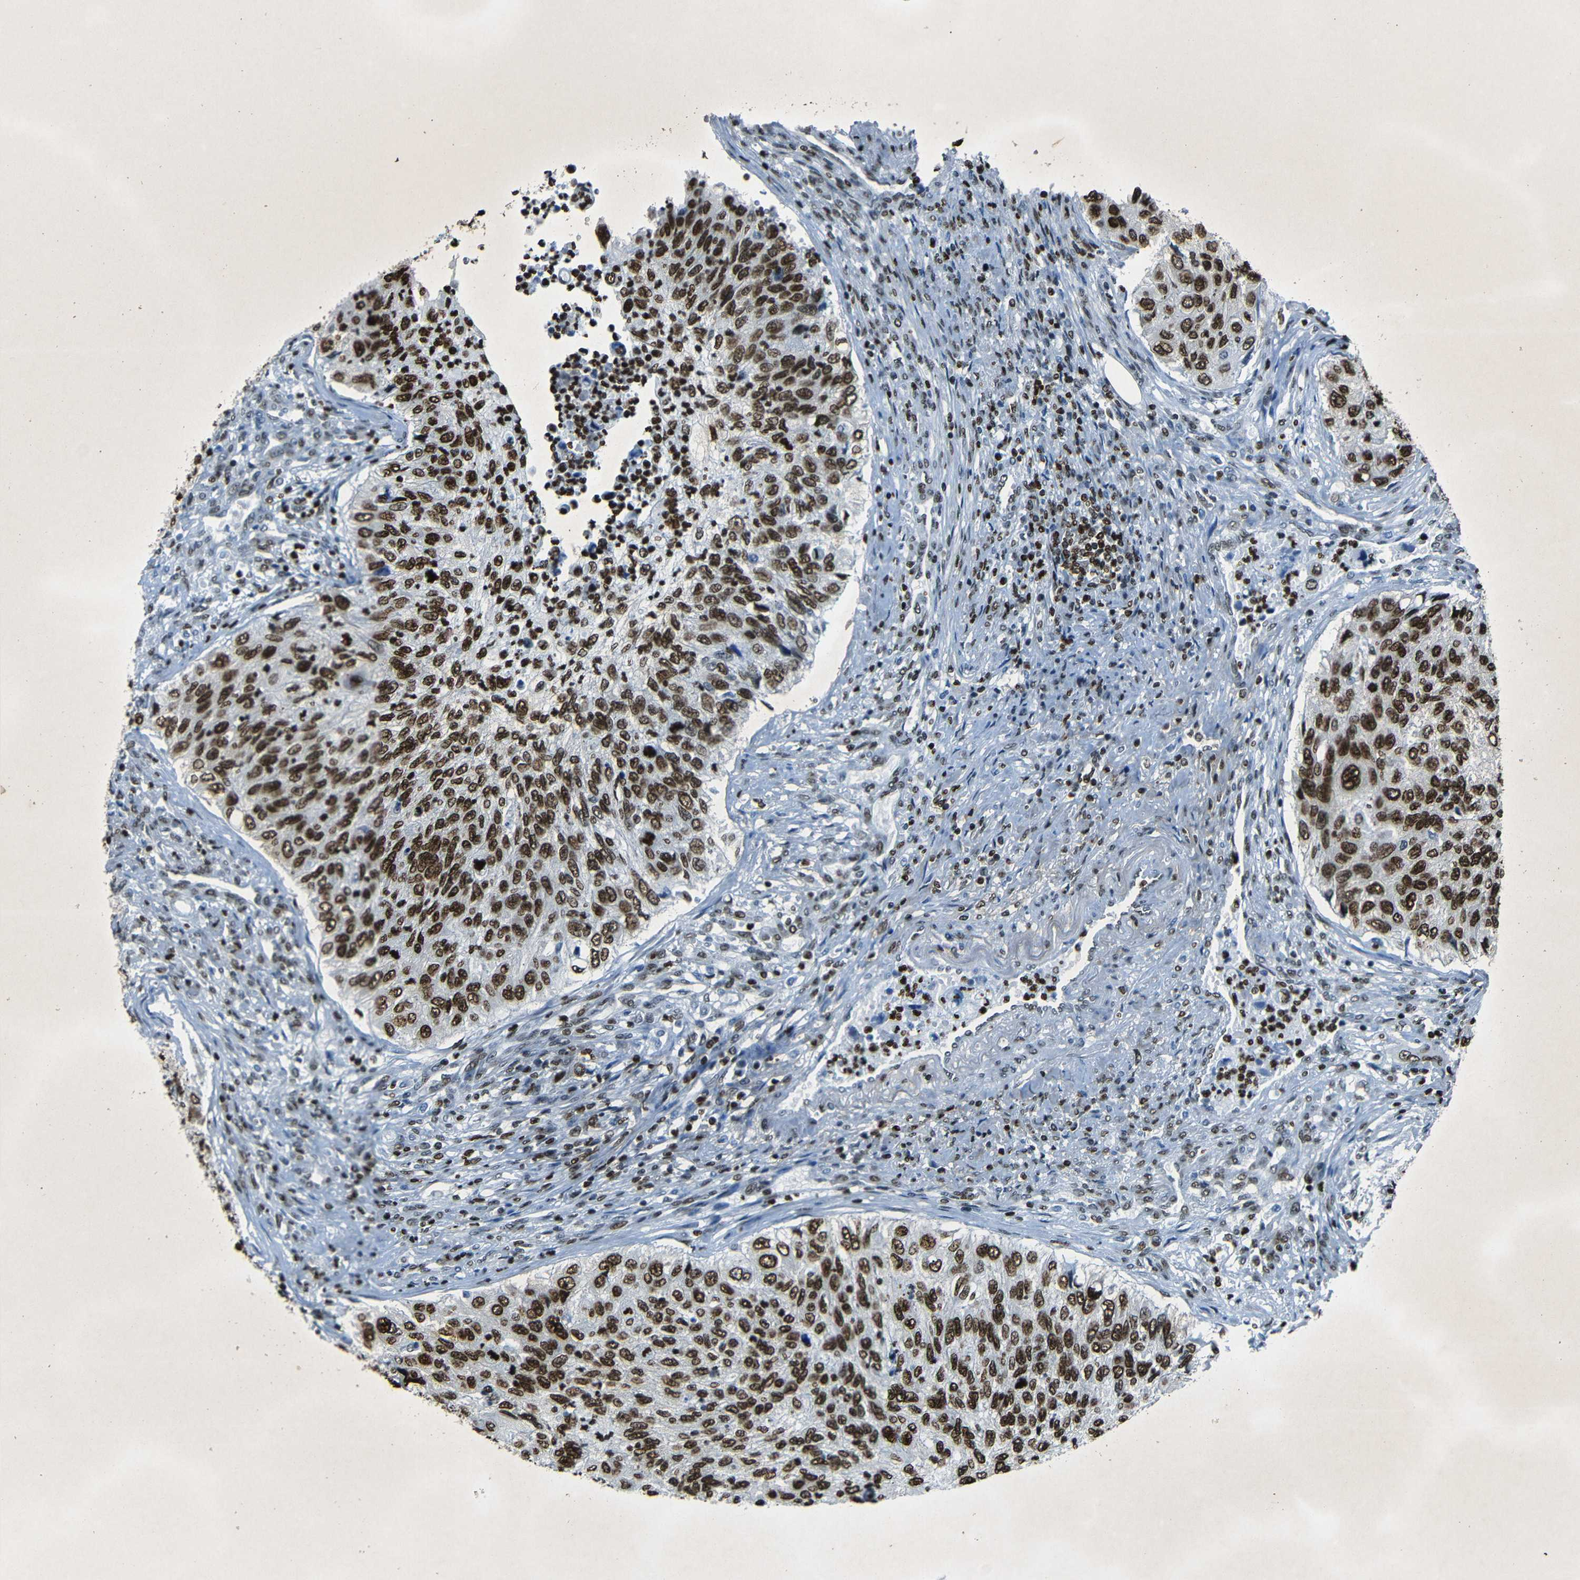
{"staining": {"intensity": "strong", "quantity": ">75%", "location": "nuclear"}, "tissue": "urothelial cancer", "cell_type": "Tumor cells", "image_type": "cancer", "snomed": [{"axis": "morphology", "description": "Urothelial carcinoma, High grade"}, {"axis": "topography", "description": "Urinary bladder"}], "caption": "Protein staining of urothelial cancer tissue shows strong nuclear positivity in approximately >75% of tumor cells.", "gene": "HMGN1", "patient": {"sex": "female", "age": 60}}